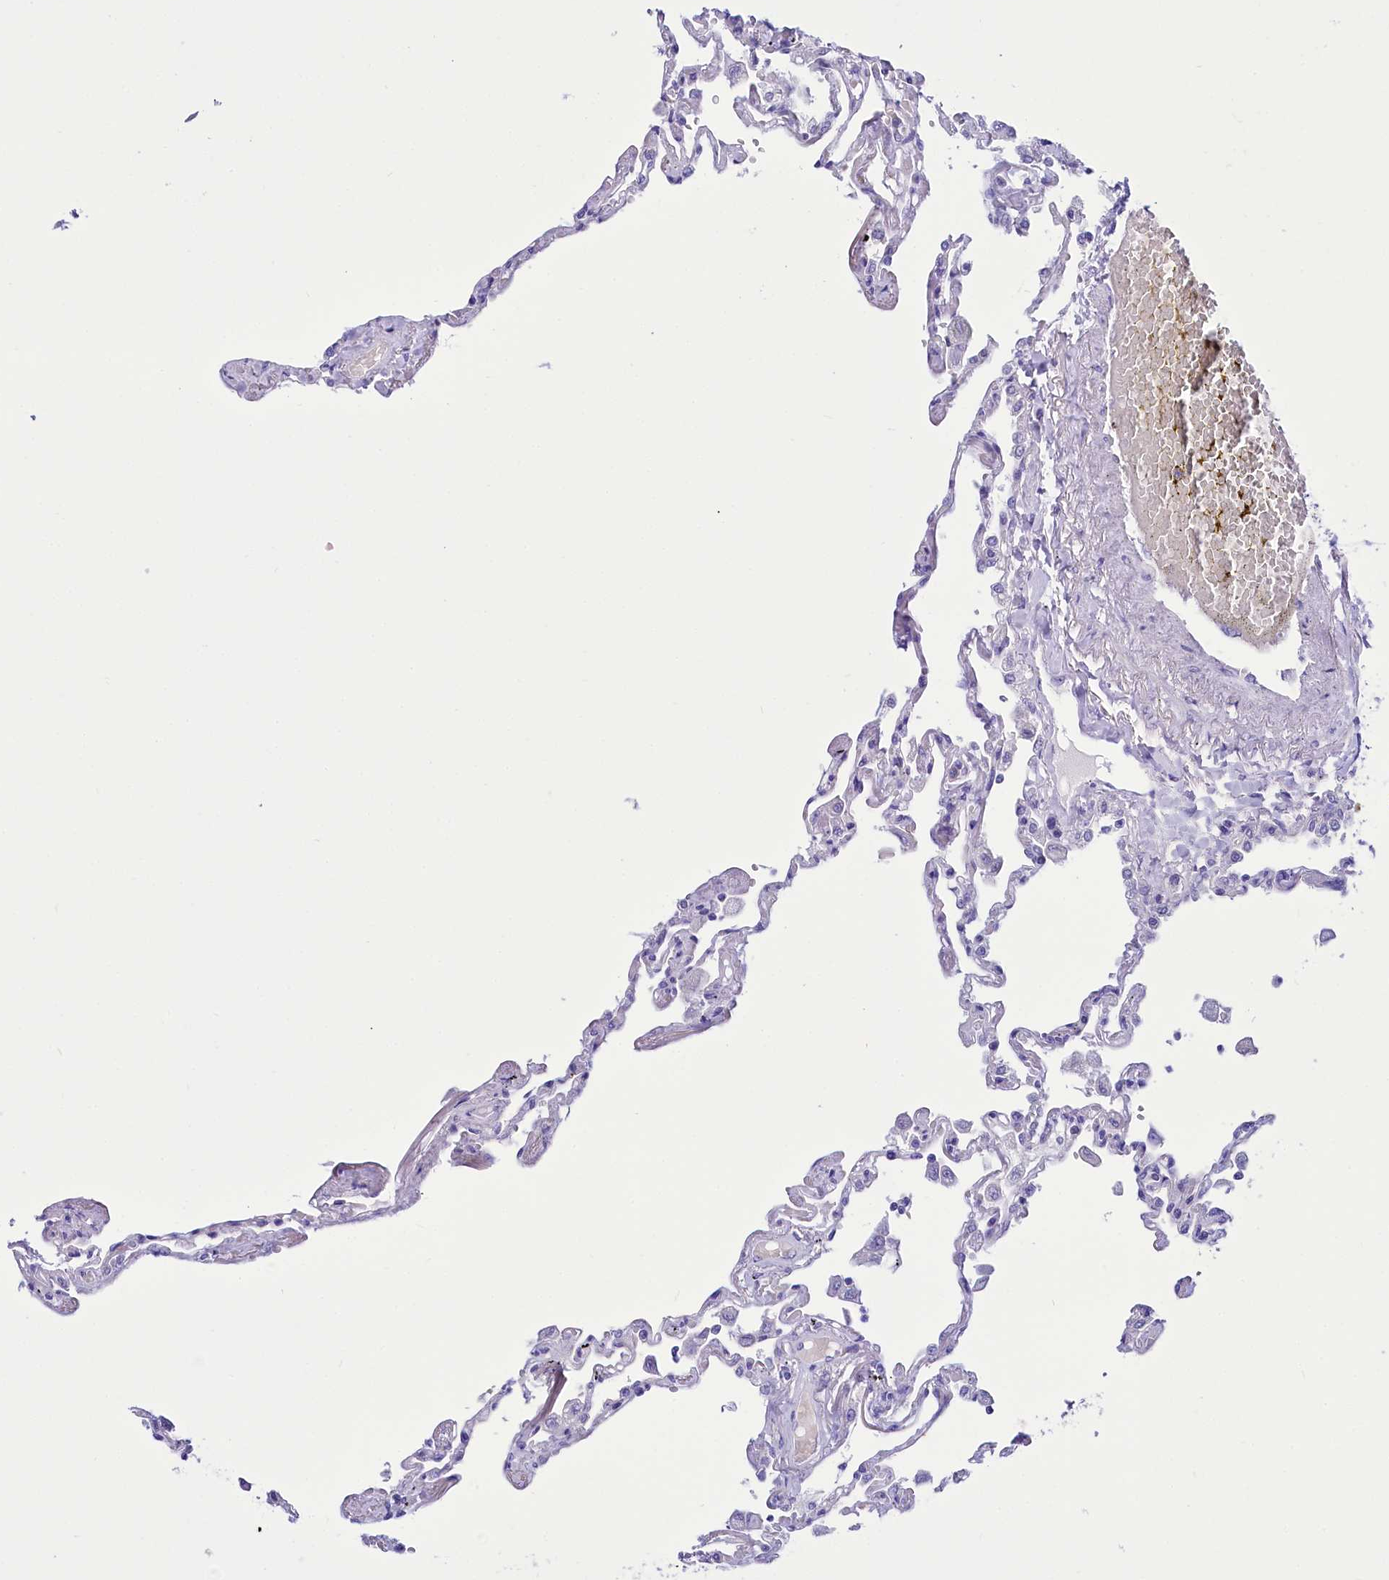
{"staining": {"intensity": "negative", "quantity": "none", "location": "none"}, "tissue": "lung", "cell_type": "Alveolar cells", "image_type": "normal", "snomed": [{"axis": "morphology", "description": "Normal tissue, NOS"}, {"axis": "topography", "description": "Lung"}], "caption": "Alveolar cells are negative for protein expression in benign human lung. (DAB (3,3'-diaminobenzidine) immunohistochemistry with hematoxylin counter stain).", "gene": "TTC36", "patient": {"sex": "female", "age": 67}}